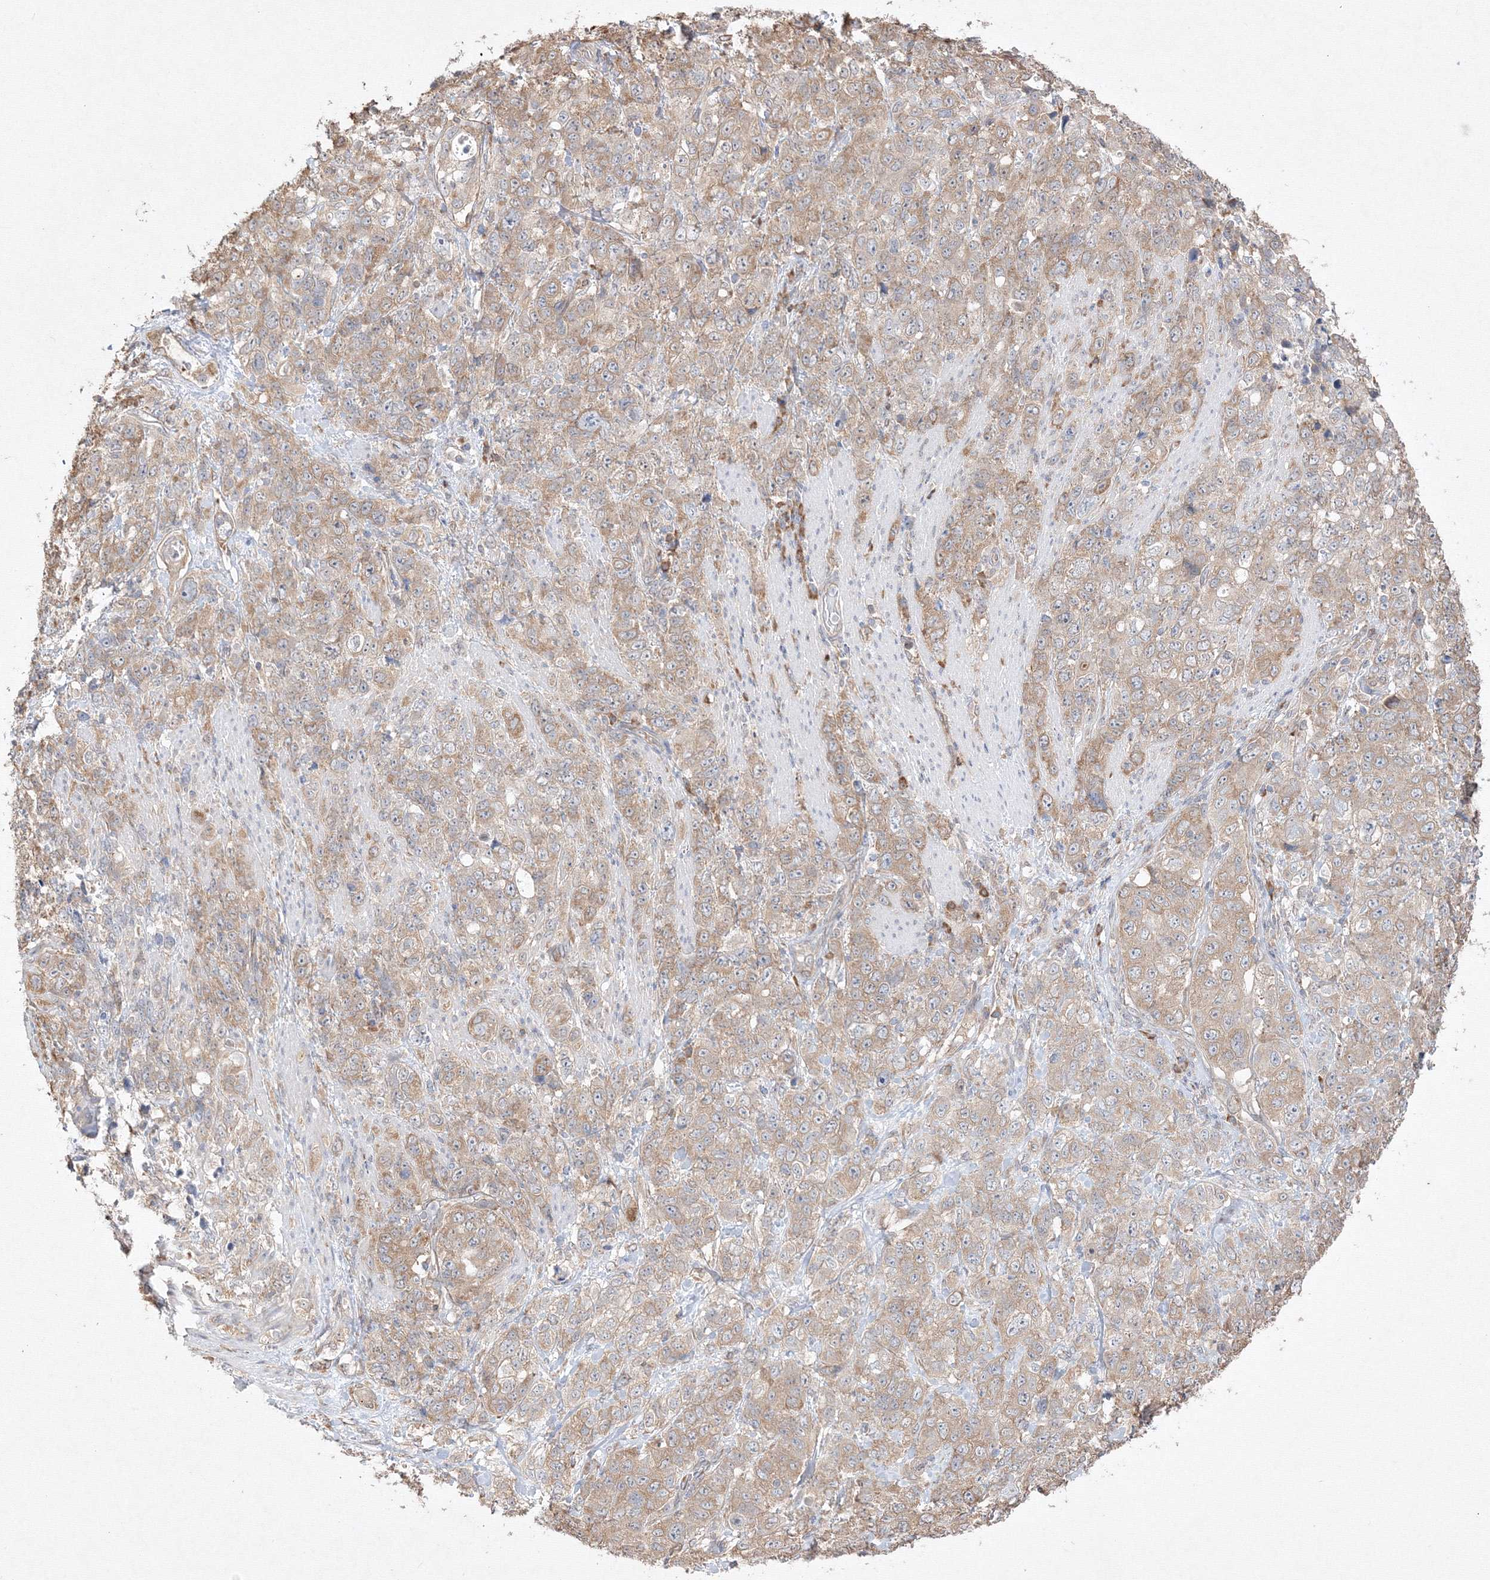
{"staining": {"intensity": "moderate", "quantity": ">75%", "location": "cytoplasmic/membranous"}, "tissue": "stomach cancer", "cell_type": "Tumor cells", "image_type": "cancer", "snomed": [{"axis": "morphology", "description": "Adenocarcinoma, NOS"}, {"axis": "topography", "description": "Stomach"}], "caption": "Immunohistochemistry (IHC) staining of stomach adenocarcinoma, which reveals medium levels of moderate cytoplasmic/membranous staining in about >75% of tumor cells indicating moderate cytoplasmic/membranous protein expression. The staining was performed using DAB (3,3'-diaminobenzidine) (brown) for protein detection and nuclei were counterstained in hematoxylin (blue).", "gene": "FBXL8", "patient": {"sex": "male", "age": 48}}